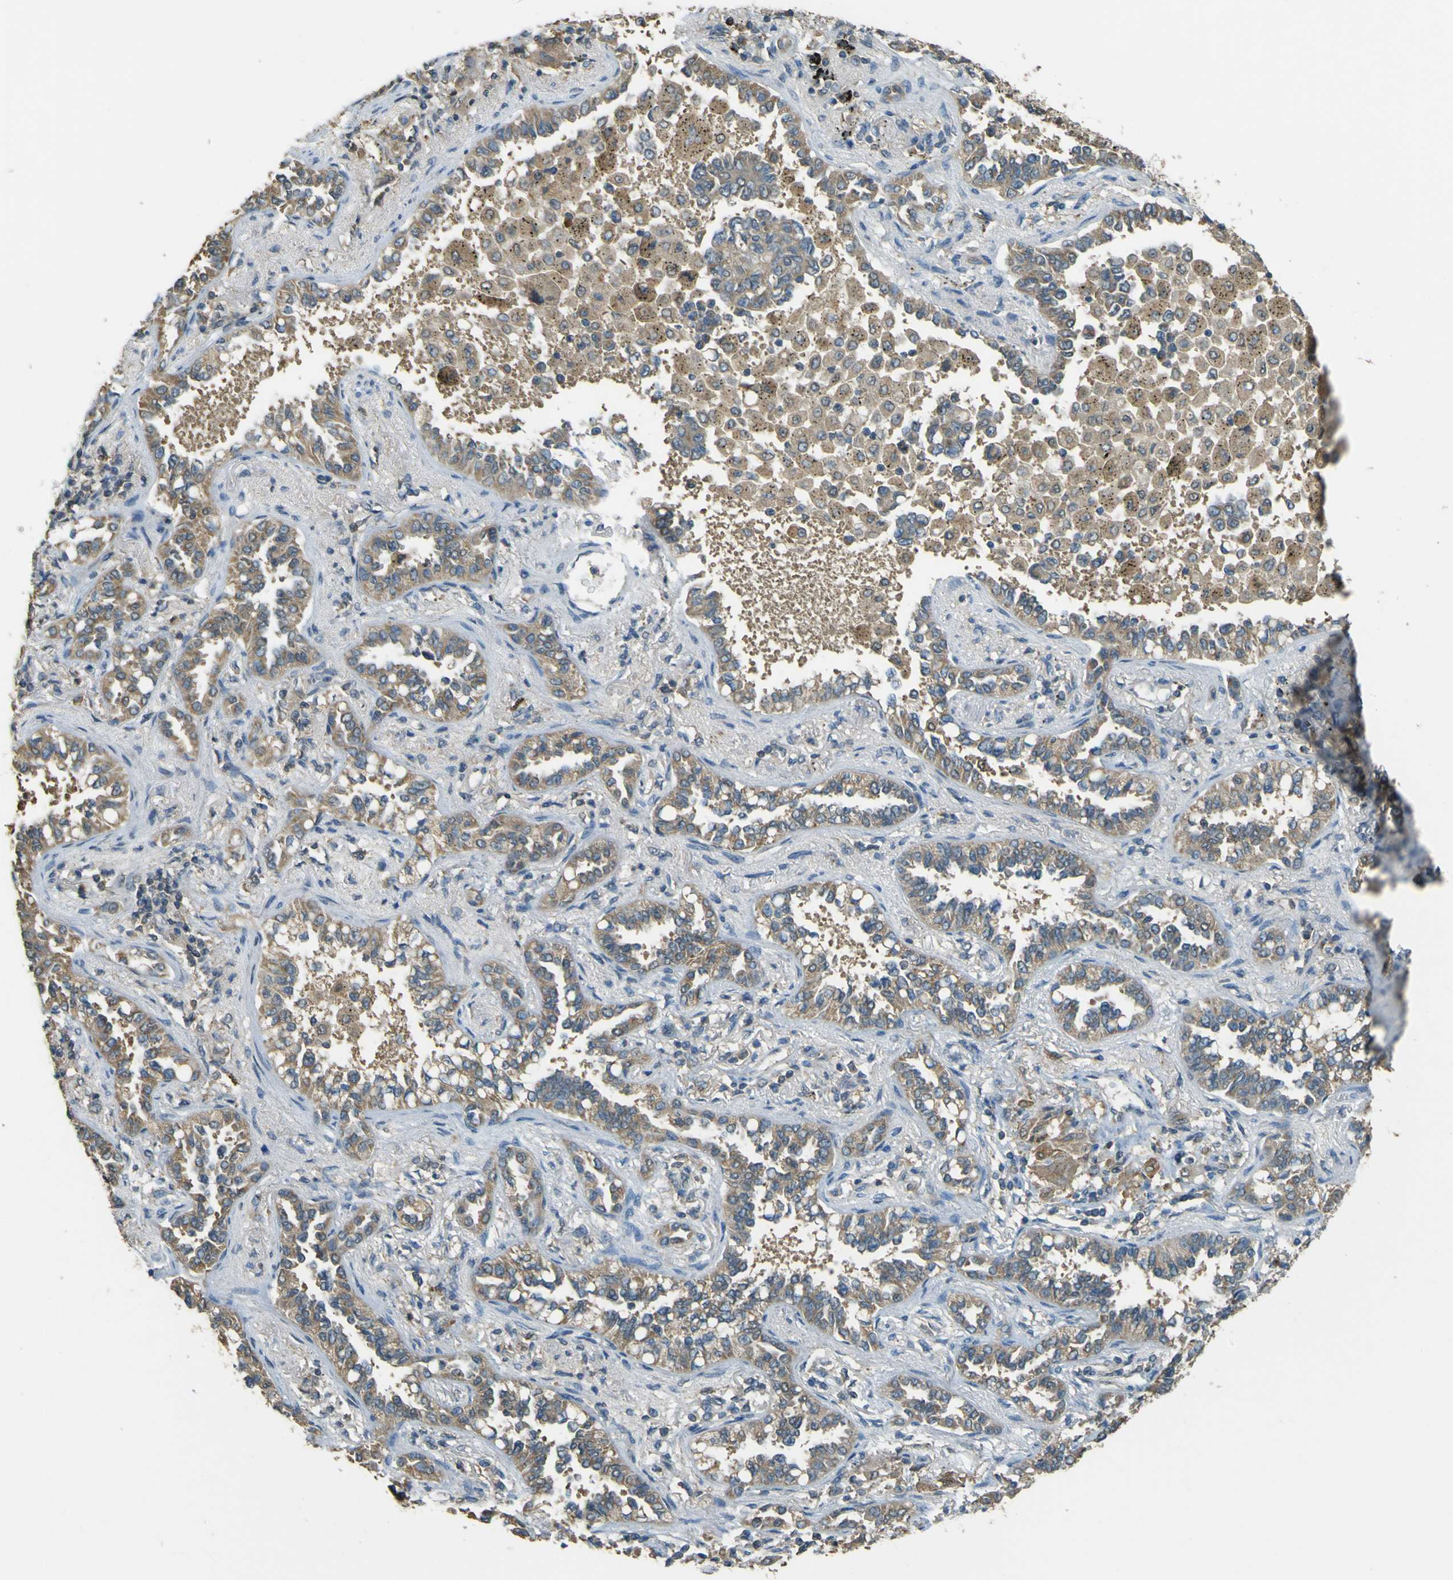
{"staining": {"intensity": "moderate", "quantity": "25%-75%", "location": "cytoplasmic/membranous"}, "tissue": "lung cancer", "cell_type": "Tumor cells", "image_type": "cancer", "snomed": [{"axis": "morphology", "description": "Normal tissue, NOS"}, {"axis": "morphology", "description": "Adenocarcinoma, NOS"}, {"axis": "topography", "description": "Lung"}], "caption": "High-magnification brightfield microscopy of lung adenocarcinoma stained with DAB (3,3'-diaminobenzidine) (brown) and counterstained with hematoxylin (blue). tumor cells exhibit moderate cytoplasmic/membranous staining is appreciated in approximately25%-75% of cells.", "gene": "GOLGA1", "patient": {"sex": "male", "age": 59}}